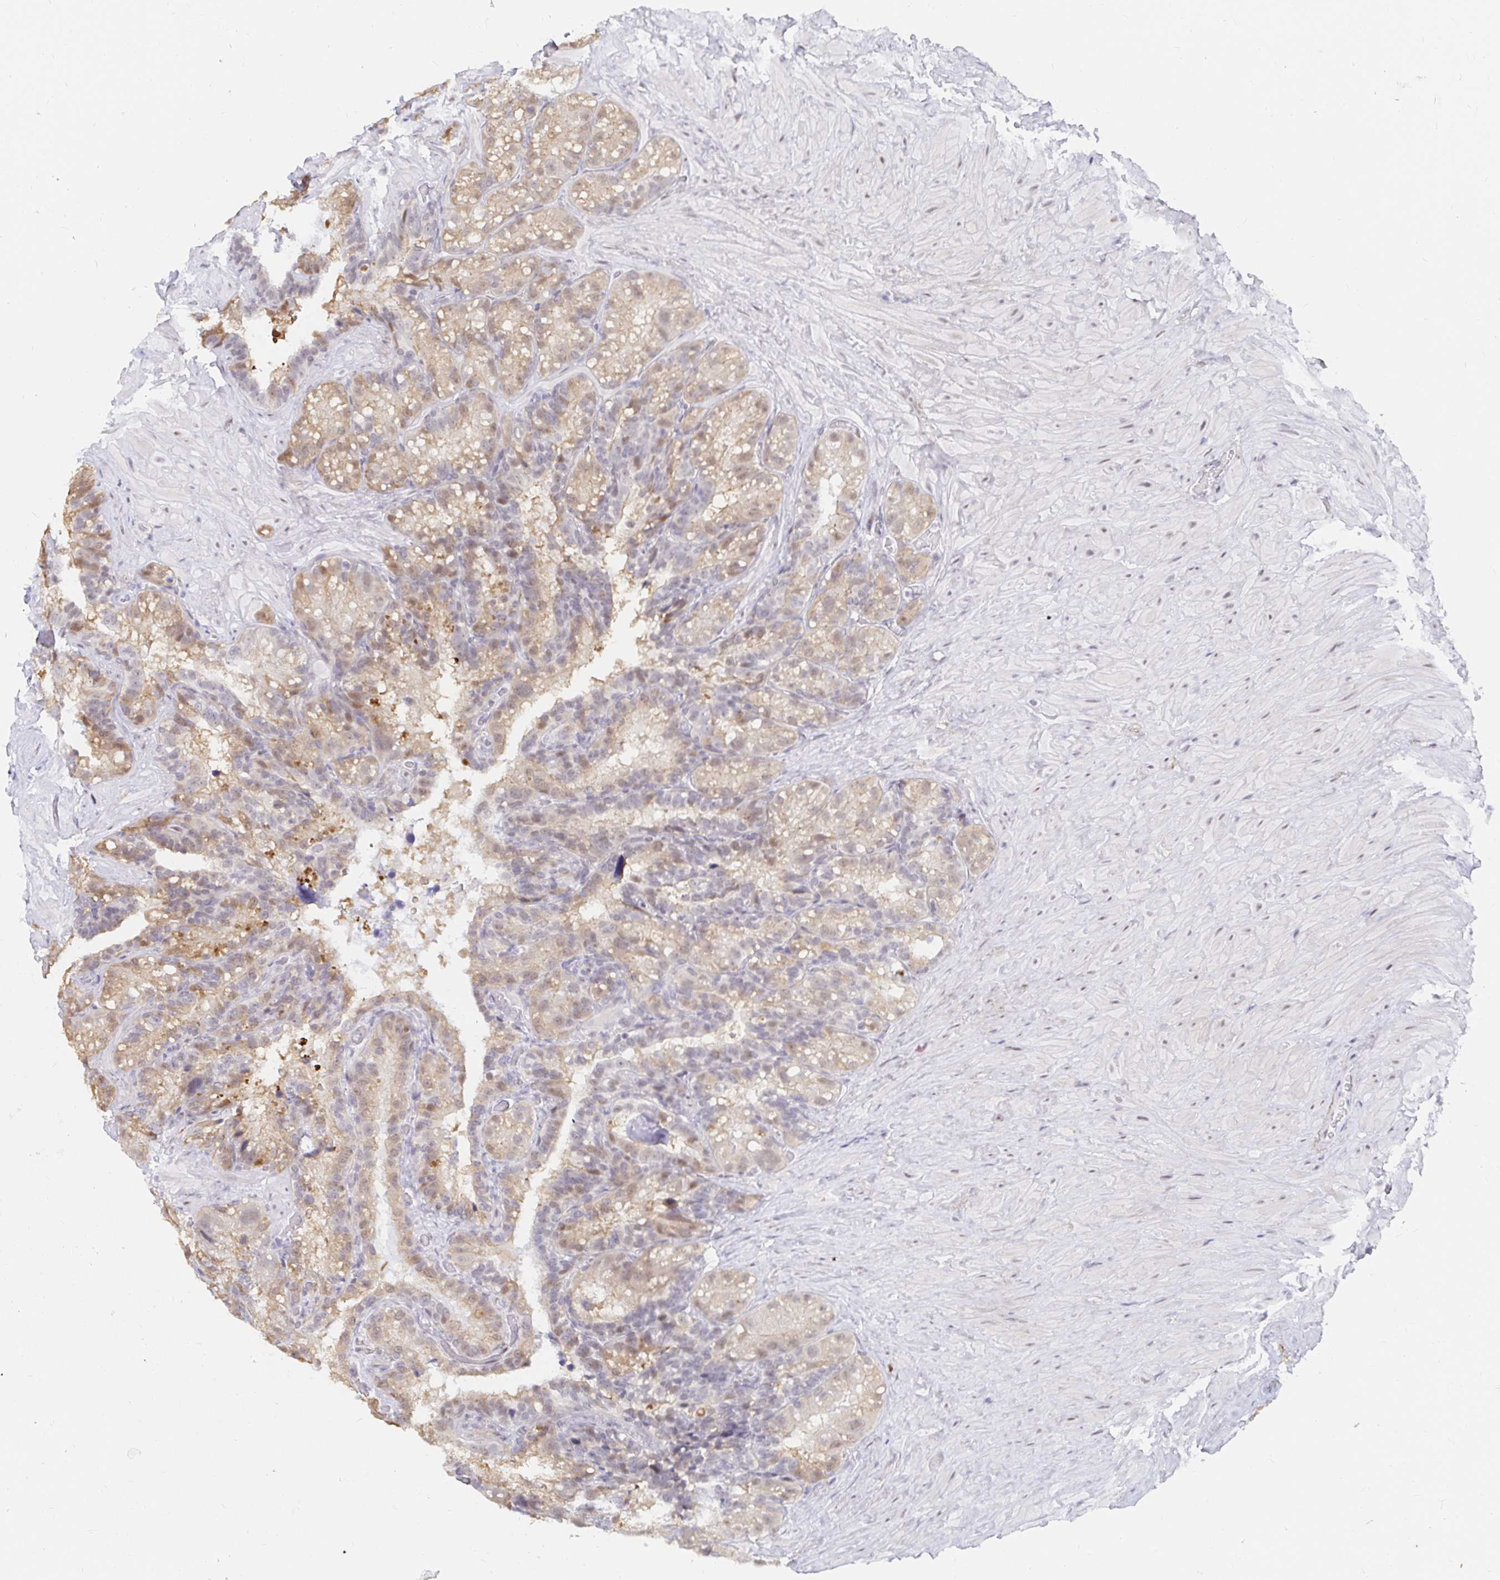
{"staining": {"intensity": "weak", "quantity": "25%-75%", "location": "cytoplasmic/membranous,nuclear"}, "tissue": "seminal vesicle", "cell_type": "Glandular cells", "image_type": "normal", "snomed": [{"axis": "morphology", "description": "Normal tissue, NOS"}, {"axis": "topography", "description": "Seminal veicle"}], "caption": "Weak cytoplasmic/membranous,nuclear protein positivity is identified in about 25%-75% of glandular cells in seminal vesicle.", "gene": "COL28A1", "patient": {"sex": "male", "age": 60}}